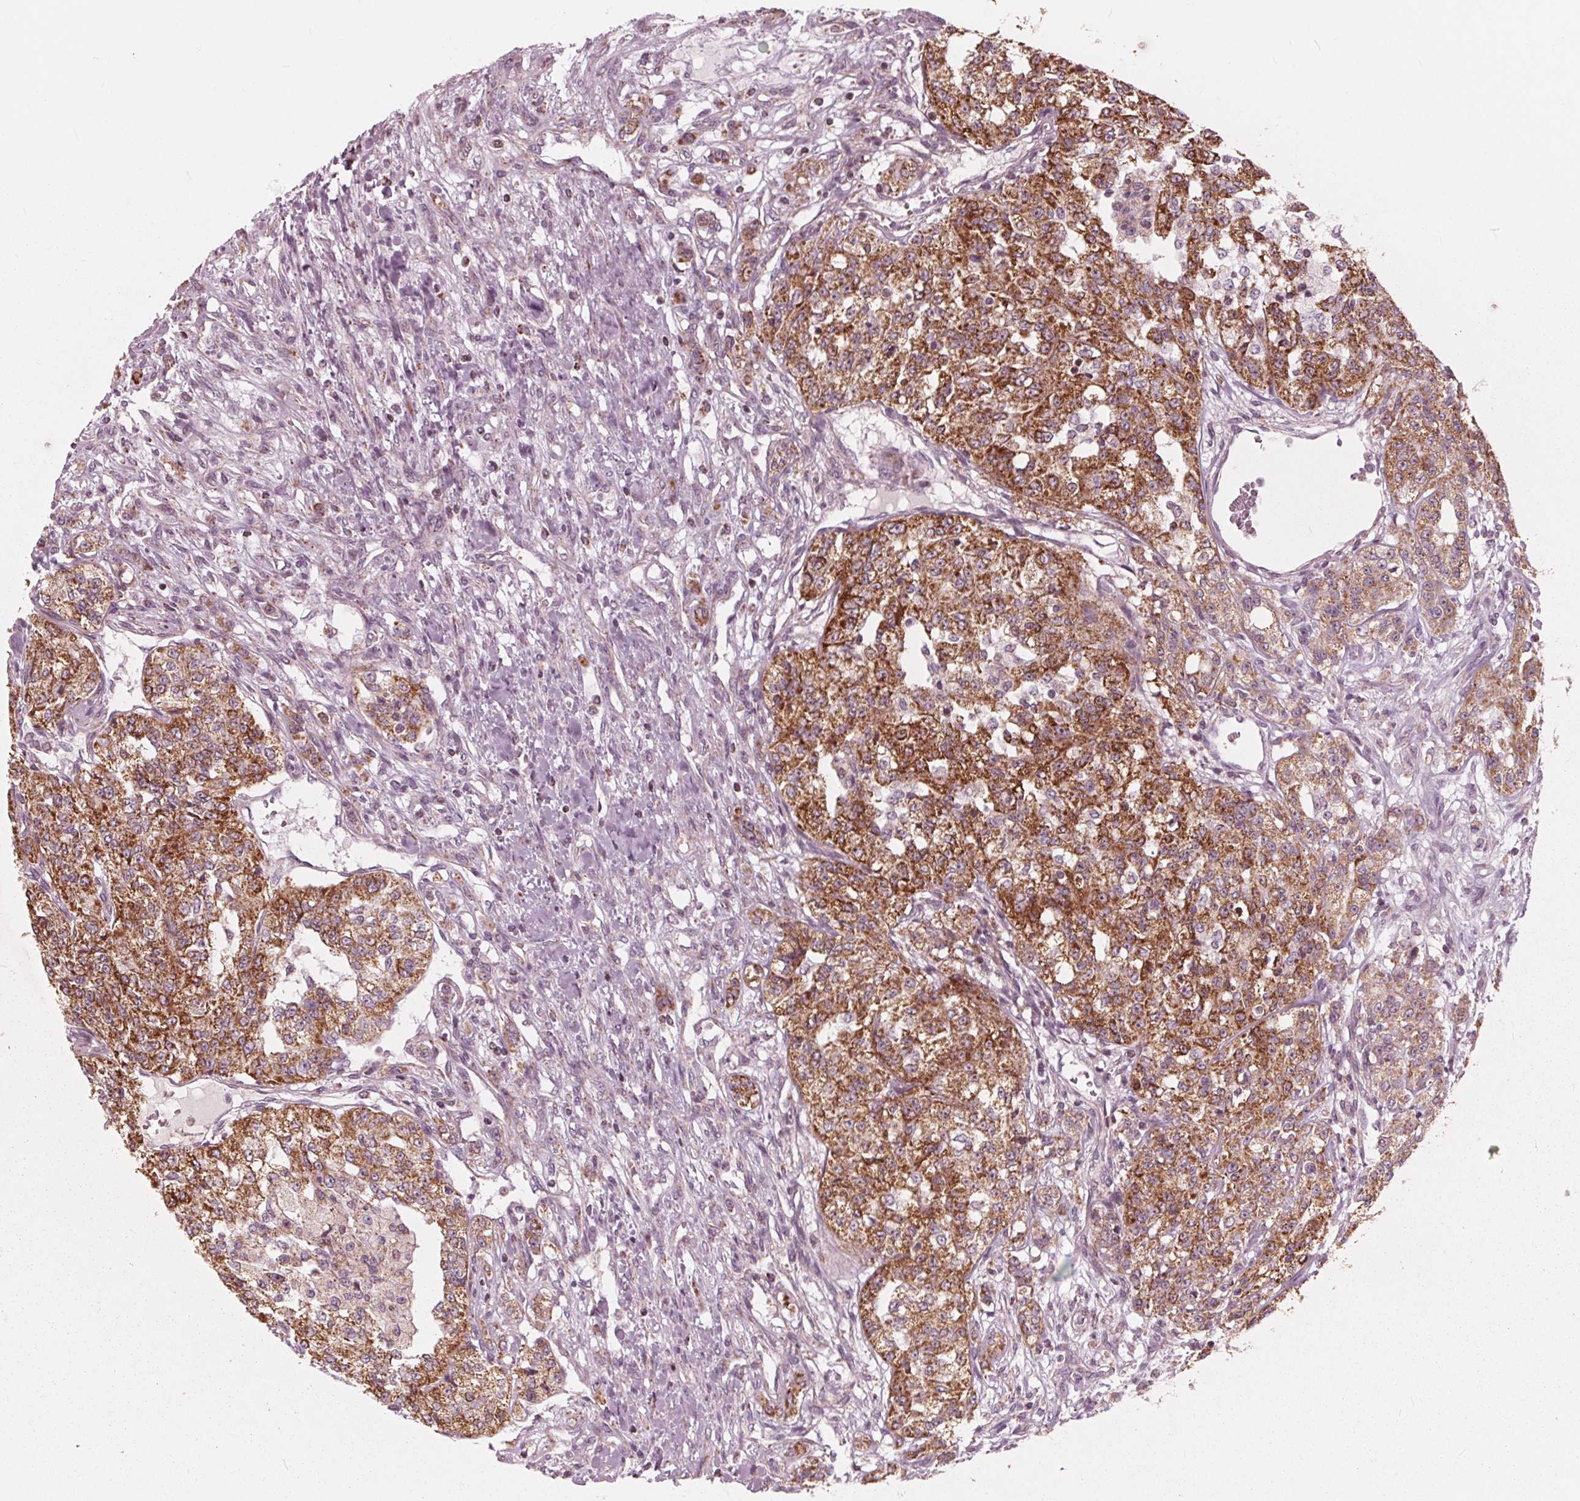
{"staining": {"intensity": "moderate", "quantity": ">75%", "location": "cytoplasmic/membranous"}, "tissue": "renal cancer", "cell_type": "Tumor cells", "image_type": "cancer", "snomed": [{"axis": "morphology", "description": "Adenocarcinoma, NOS"}, {"axis": "topography", "description": "Kidney"}], "caption": "A brown stain shows moderate cytoplasmic/membranous positivity of a protein in renal cancer tumor cells.", "gene": "DCAF4L2", "patient": {"sex": "female", "age": 63}}